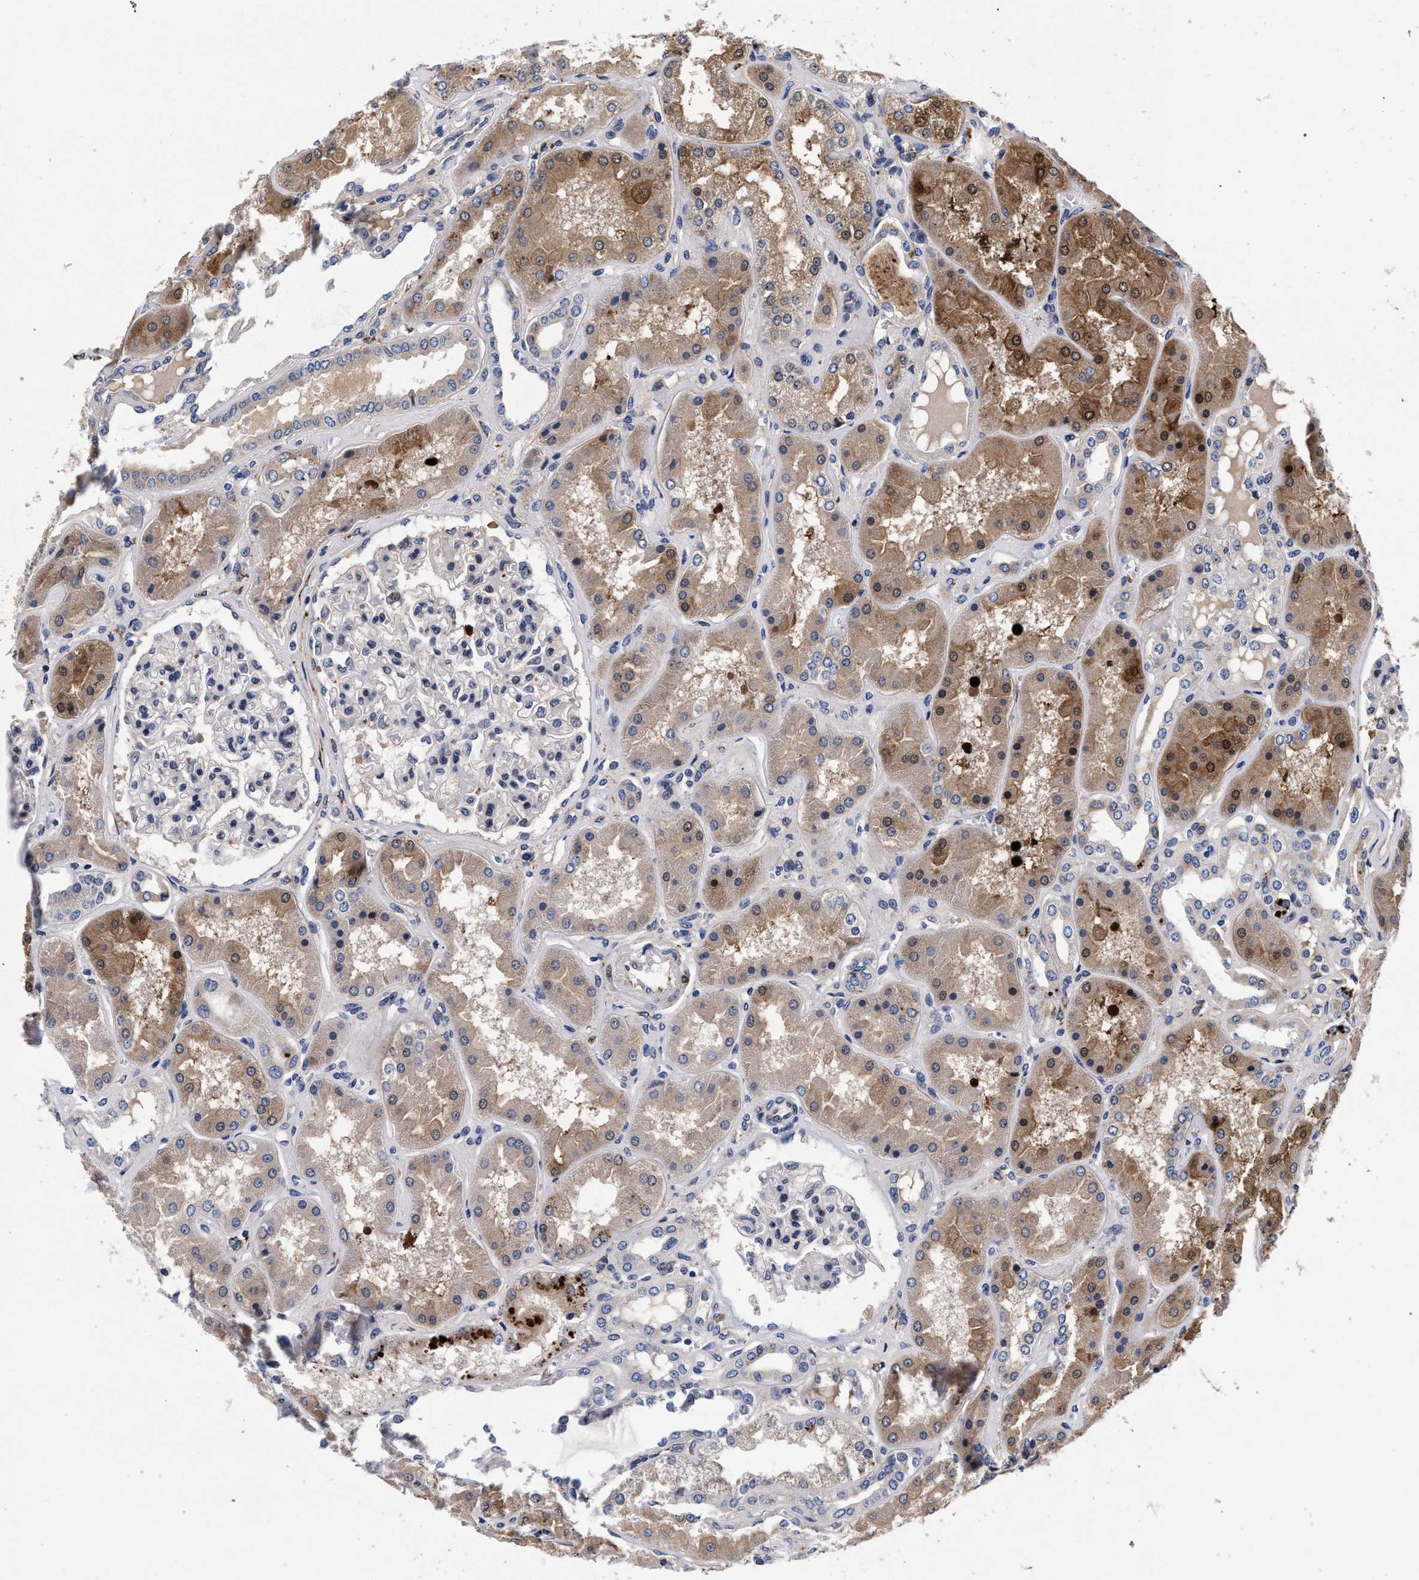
{"staining": {"intensity": "negative", "quantity": "none", "location": "none"}, "tissue": "kidney", "cell_type": "Cells in glomeruli", "image_type": "normal", "snomed": [{"axis": "morphology", "description": "Normal tissue, NOS"}, {"axis": "topography", "description": "Kidney"}], "caption": "Cells in glomeruli are negative for protein expression in unremarkable human kidney.", "gene": "NEK7", "patient": {"sex": "female", "age": 56}}